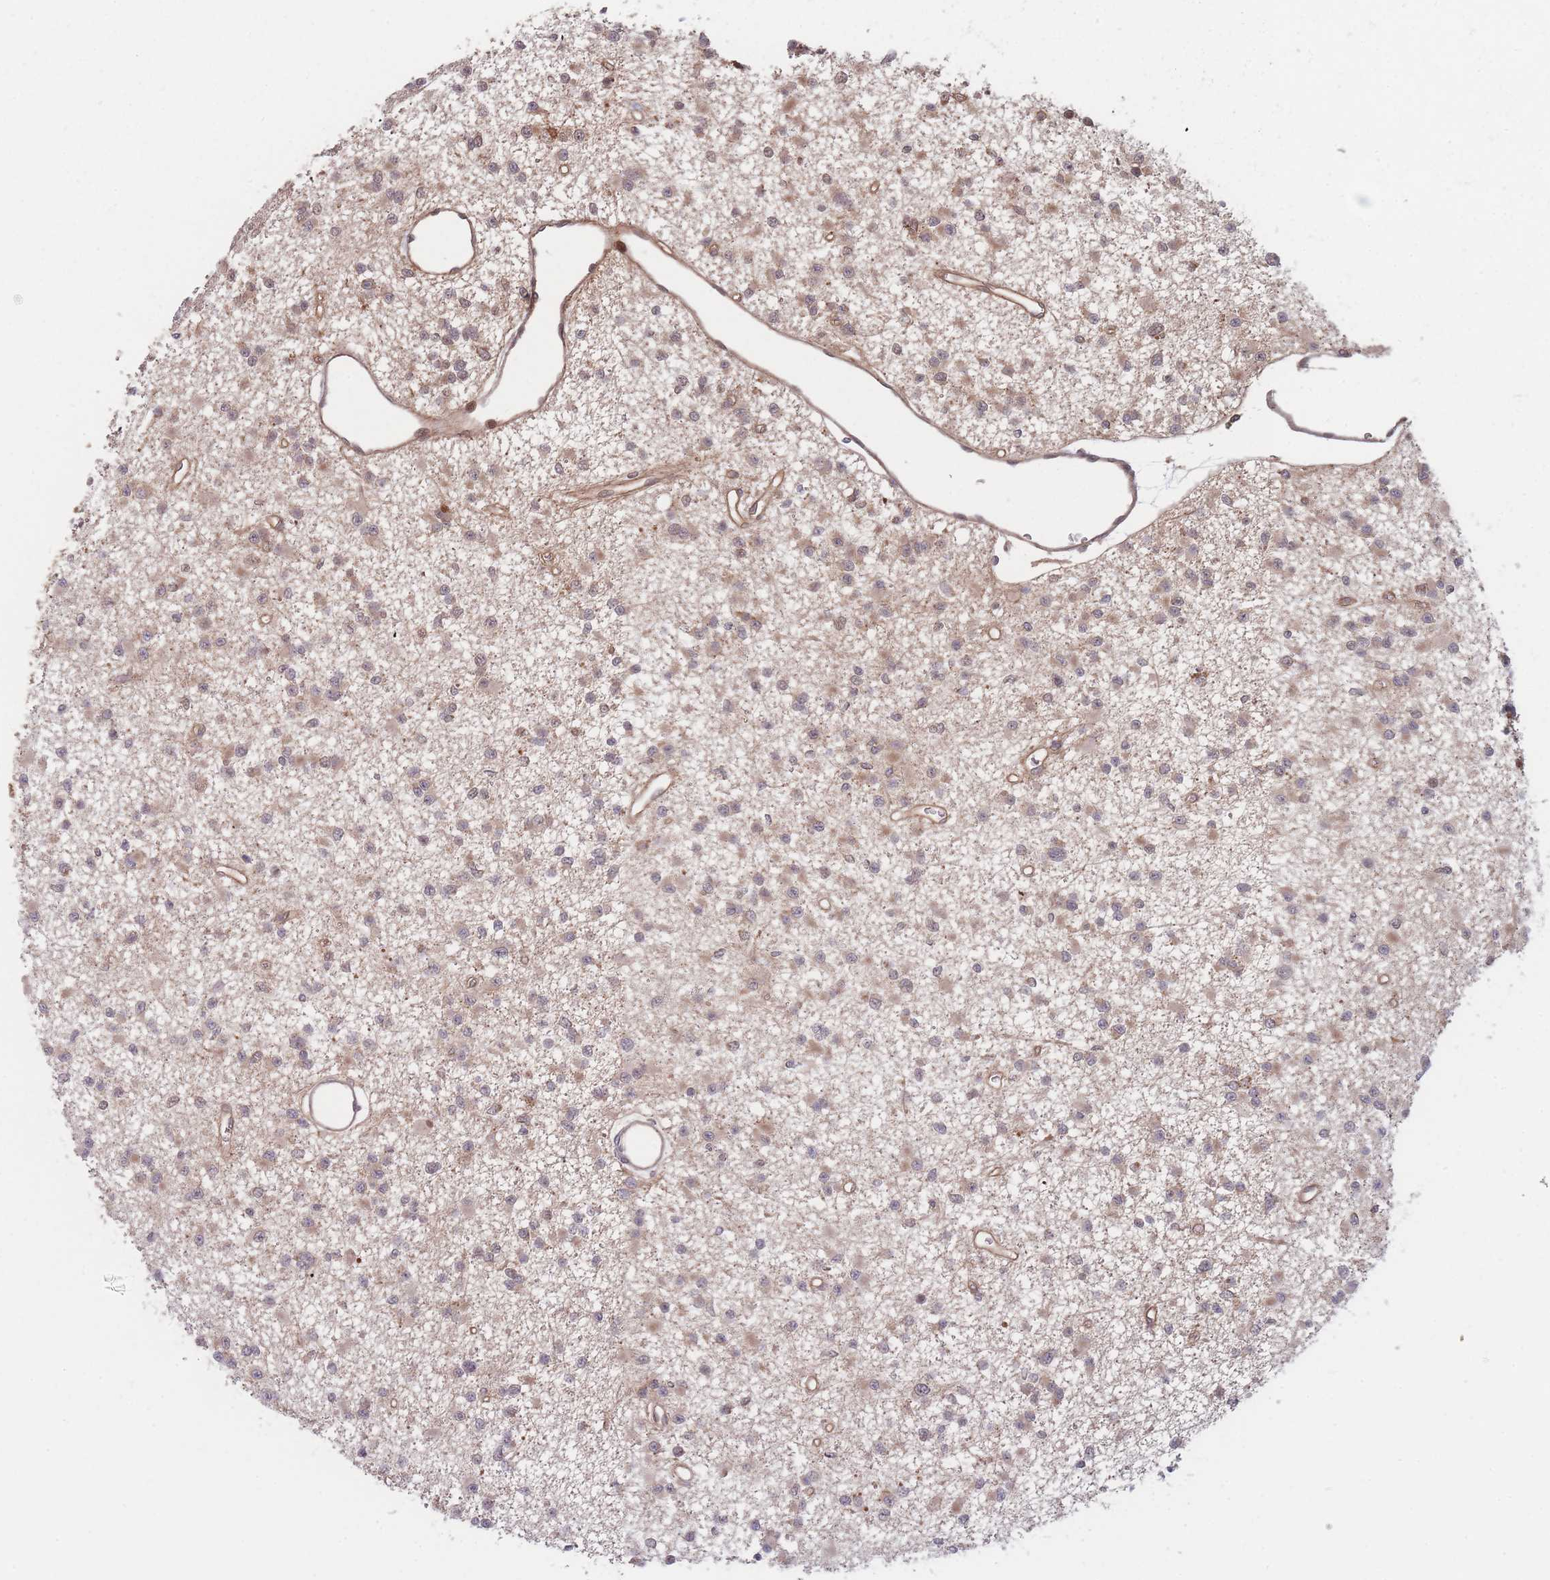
{"staining": {"intensity": "weak", "quantity": "25%-75%", "location": "cytoplasmic/membranous"}, "tissue": "glioma", "cell_type": "Tumor cells", "image_type": "cancer", "snomed": [{"axis": "morphology", "description": "Glioma, malignant, Low grade"}, {"axis": "topography", "description": "Brain"}], "caption": "This is a micrograph of immunohistochemistry (IHC) staining of low-grade glioma (malignant), which shows weak expression in the cytoplasmic/membranous of tumor cells.", "gene": "RPS18", "patient": {"sex": "female", "age": 22}}